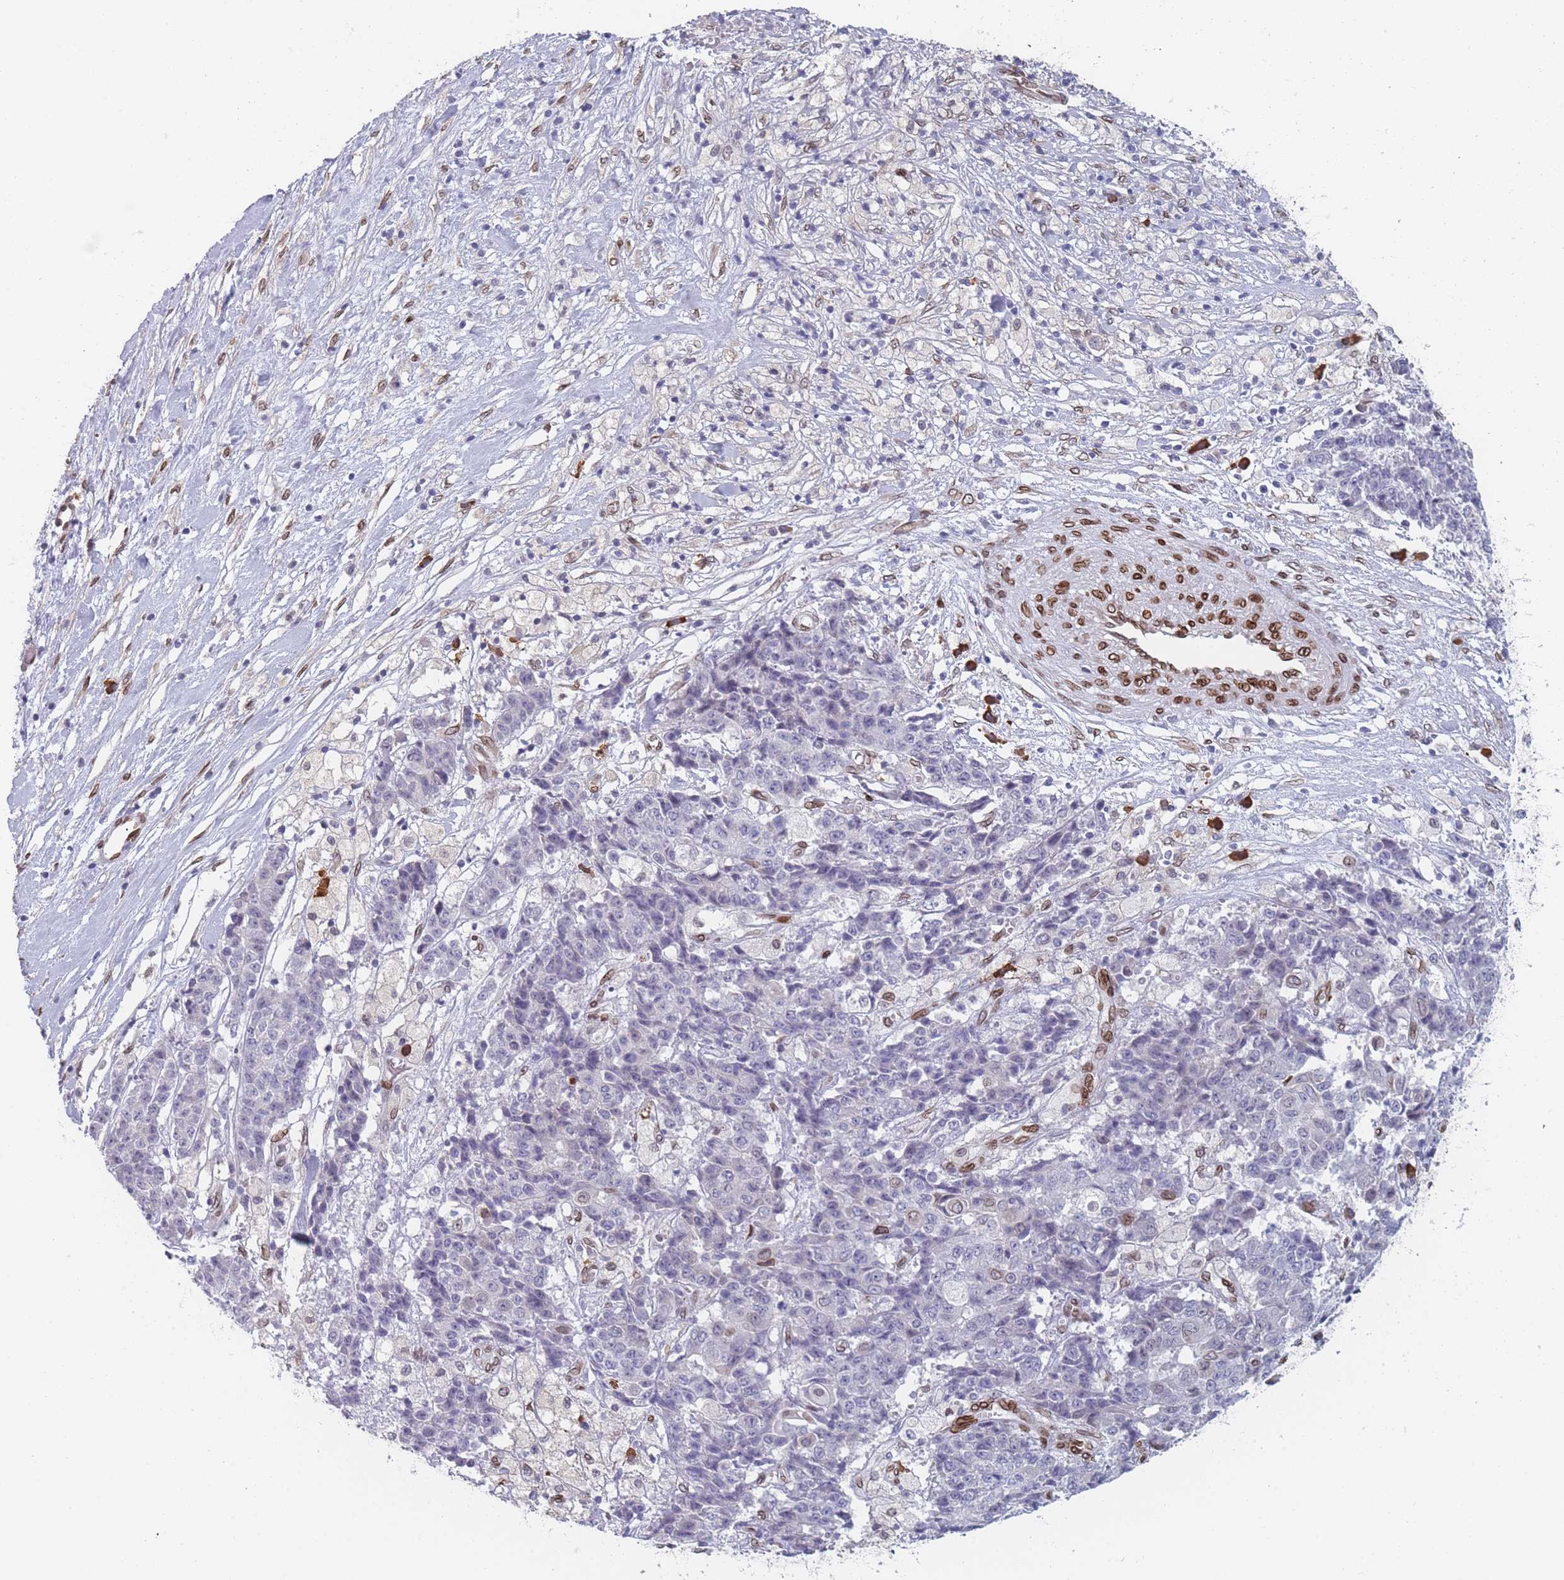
{"staining": {"intensity": "negative", "quantity": "none", "location": "none"}, "tissue": "ovarian cancer", "cell_type": "Tumor cells", "image_type": "cancer", "snomed": [{"axis": "morphology", "description": "Carcinoma, endometroid"}, {"axis": "topography", "description": "Ovary"}], "caption": "Immunohistochemistry (IHC) of human ovarian endometroid carcinoma demonstrates no staining in tumor cells.", "gene": "ZBTB1", "patient": {"sex": "female", "age": 42}}